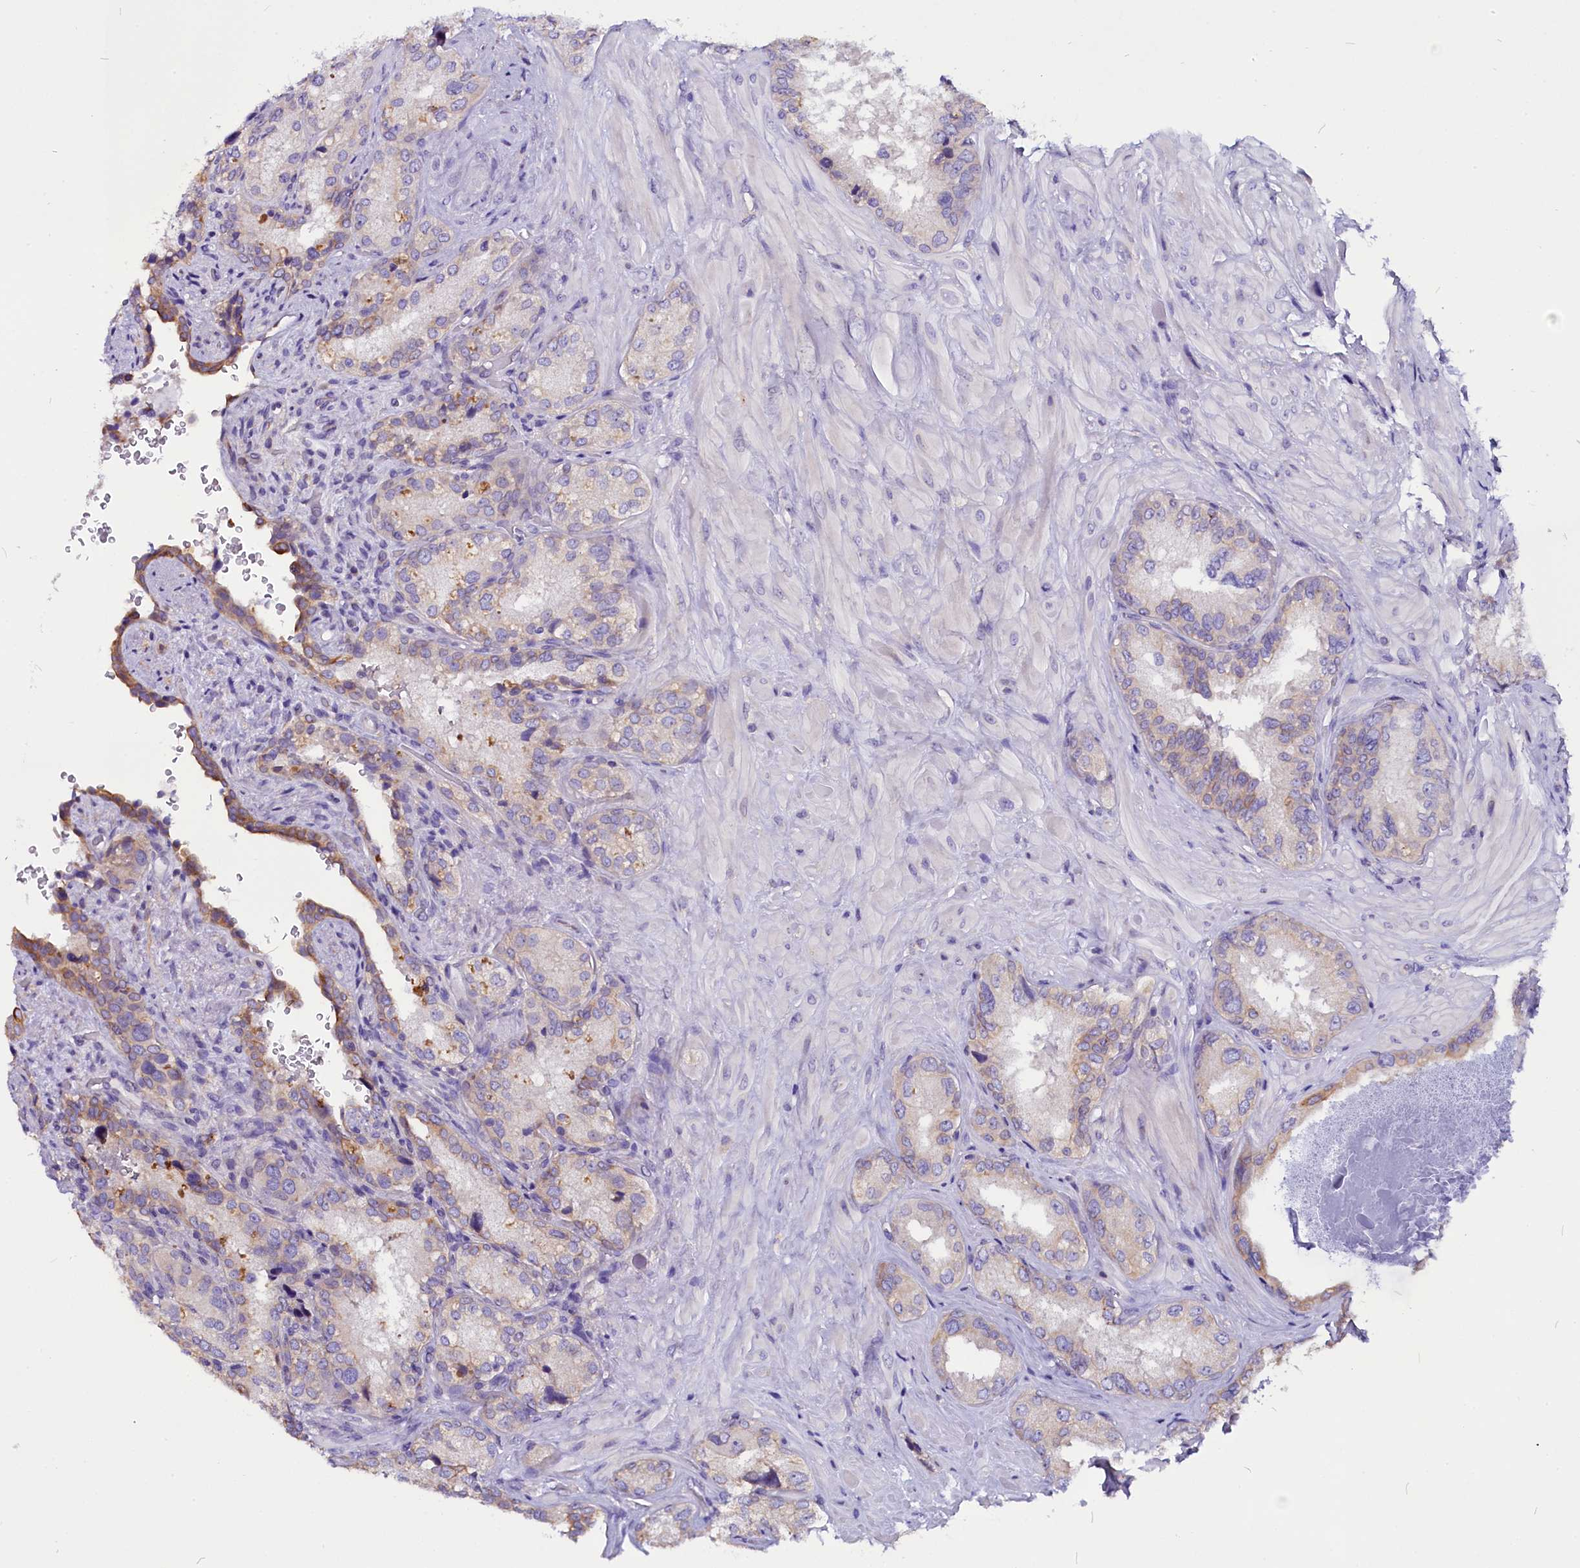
{"staining": {"intensity": "weak", "quantity": "<25%", "location": "cytoplasmic/membranous"}, "tissue": "seminal vesicle", "cell_type": "Glandular cells", "image_type": "normal", "snomed": [{"axis": "morphology", "description": "Normal tissue, NOS"}, {"axis": "topography", "description": "Seminal veicle"}, {"axis": "topography", "description": "Peripheral nerve tissue"}], "caption": "IHC photomicrograph of benign seminal vesicle: human seminal vesicle stained with DAB (3,3'-diaminobenzidine) displays no significant protein staining in glandular cells.", "gene": "CEP170", "patient": {"sex": "male", "age": 67}}